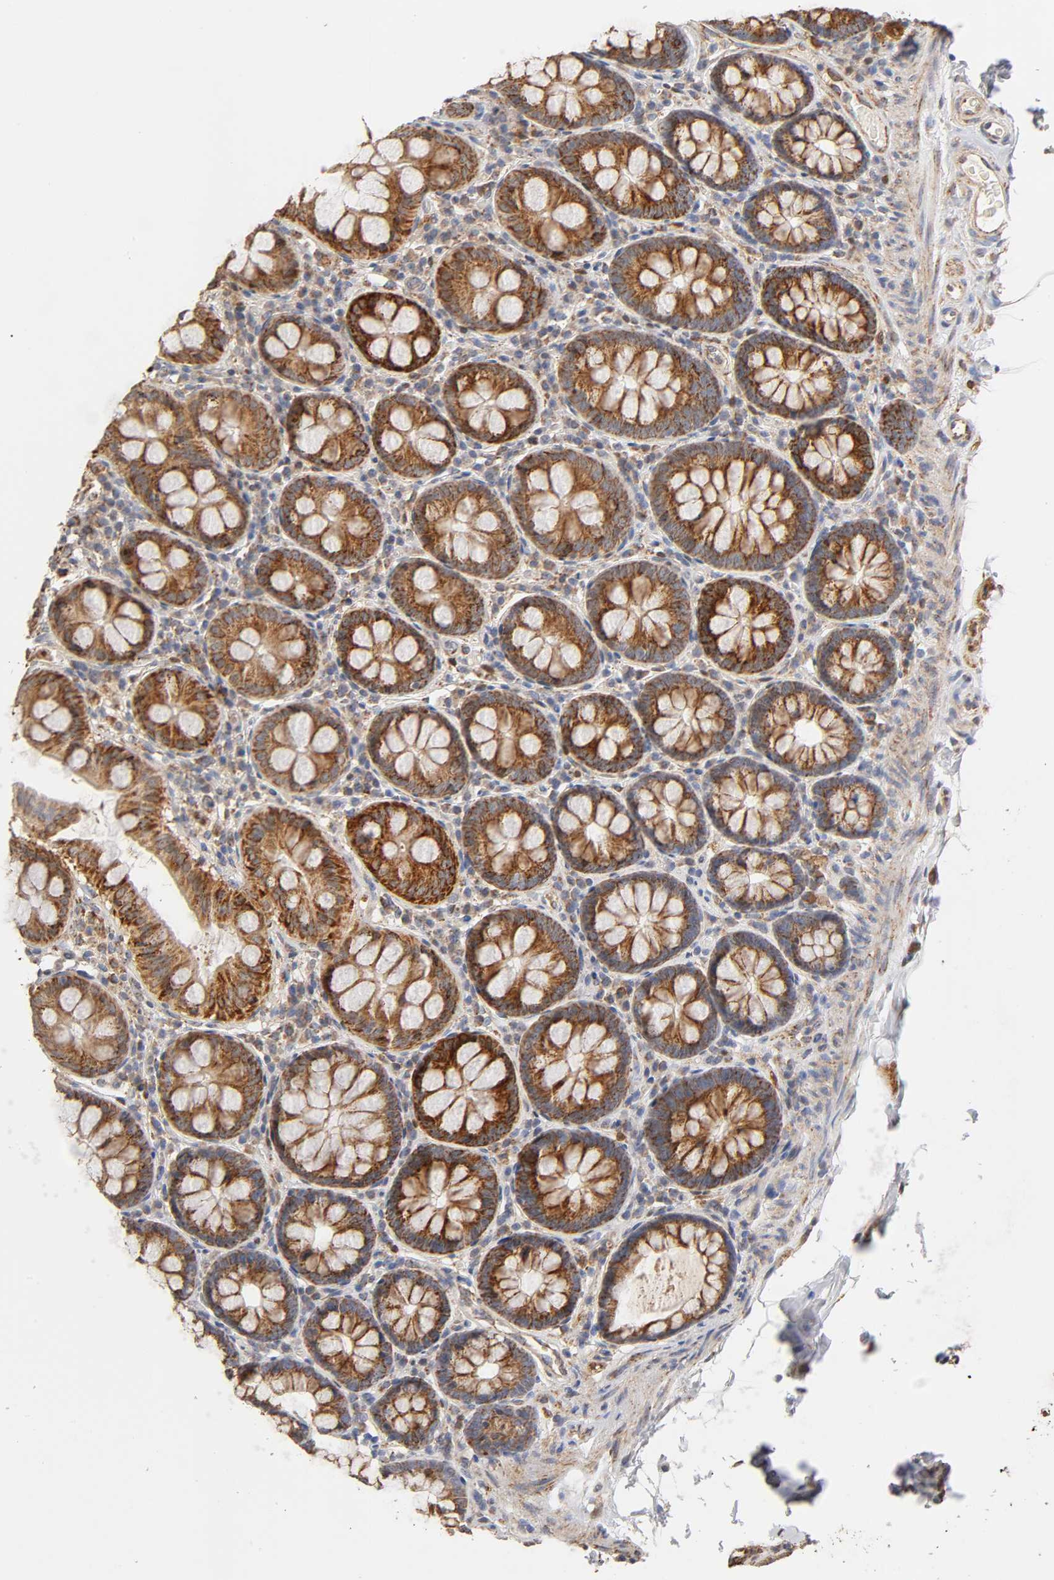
{"staining": {"intensity": "negative", "quantity": "none", "location": "none"}, "tissue": "colon", "cell_type": "Endothelial cells", "image_type": "normal", "snomed": [{"axis": "morphology", "description": "Normal tissue, NOS"}, {"axis": "topography", "description": "Colon"}], "caption": "This is an IHC photomicrograph of benign colon. There is no positivity in endothelial cells.", "gene": "ISG15", "patient": {"sex": "female", "age": 61}}